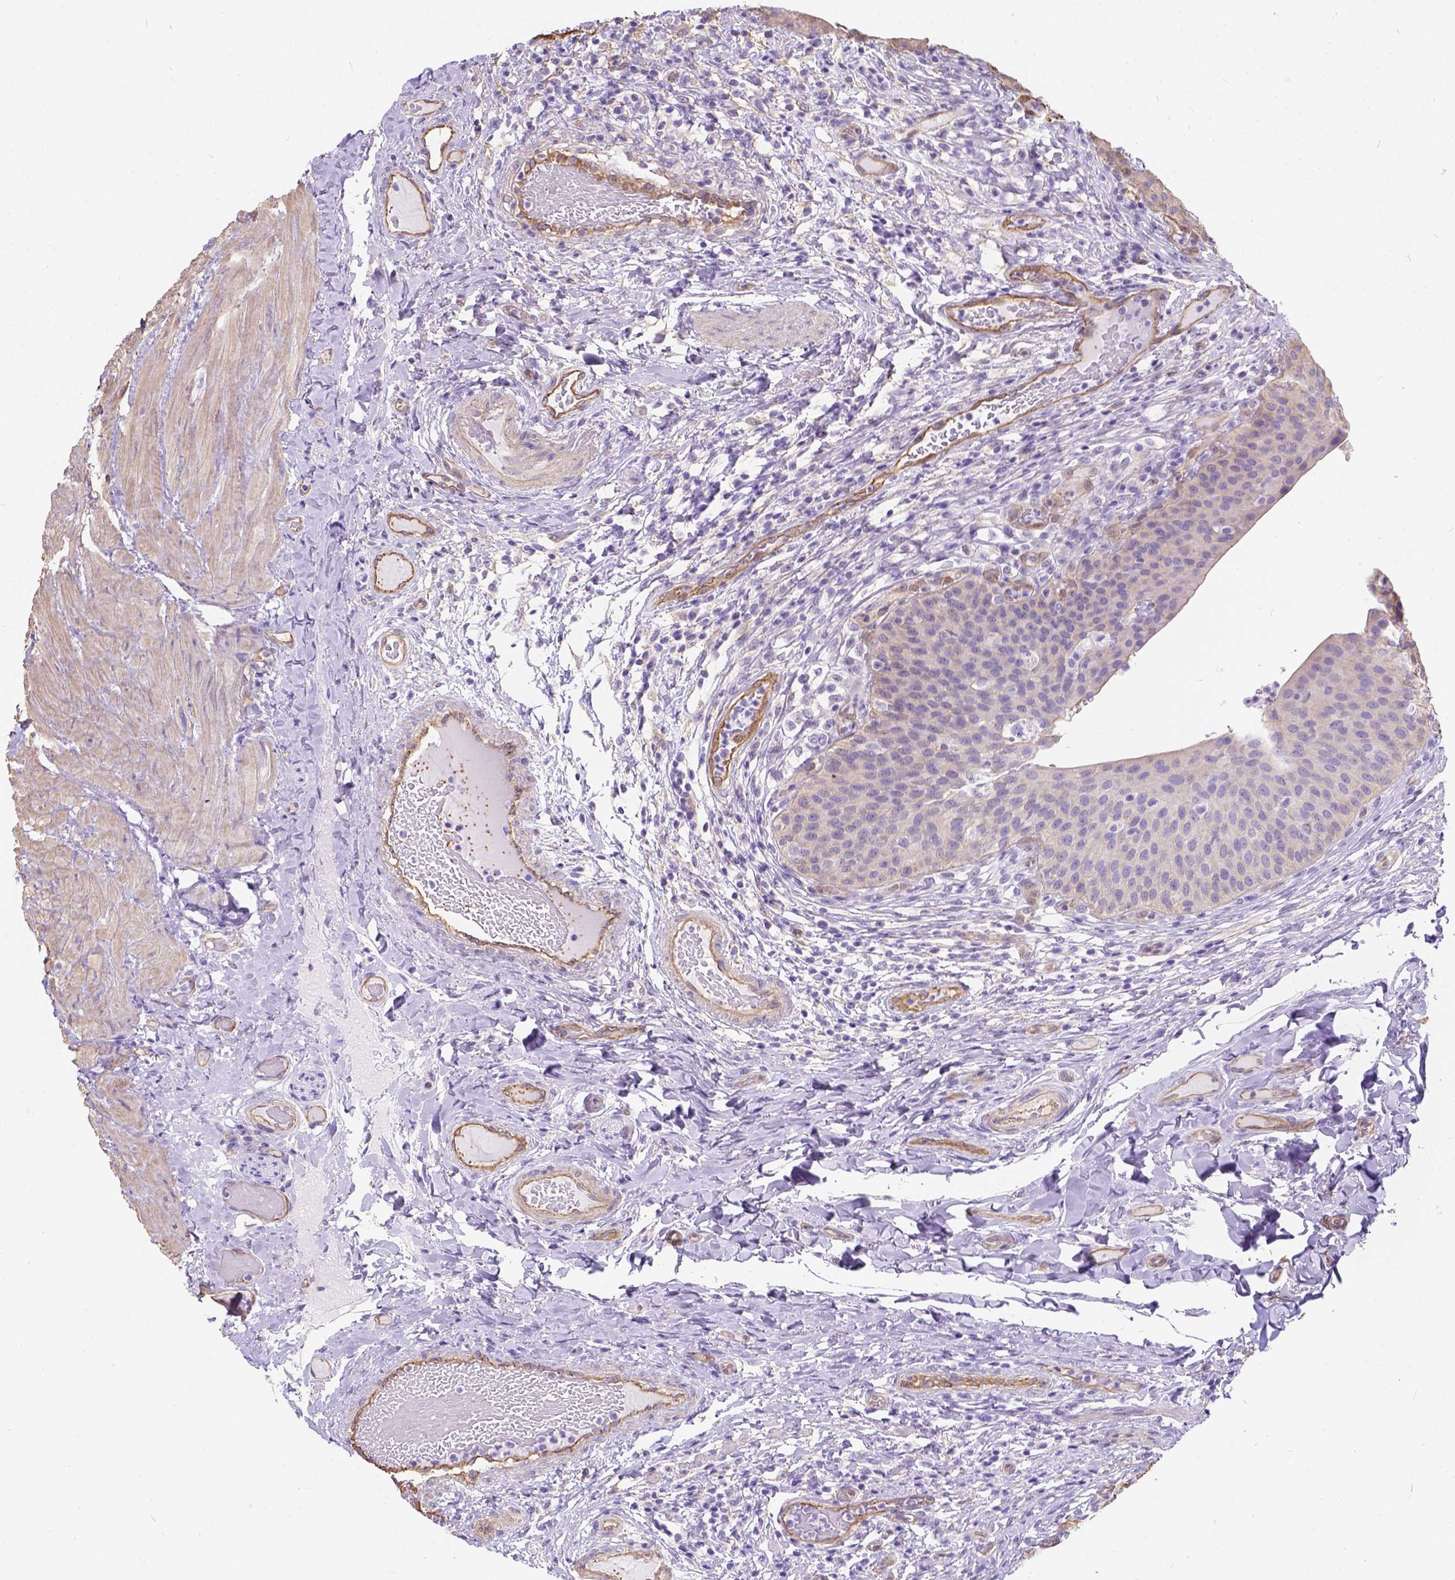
{"staining": {"intensity": "weak", "quantity": "25%-75%", "location": "cytoplasmic/membranous"}, "tissue": "urinary bladder", "cell_type": "Urothelial cells", "image_type": "normal", "snomed": [{"axis": "morphology", "description": "Normal tissue, NOS"}, {"axis": "topography", "description": "Urinary bladder"}], "caption": "An IHC micrograph of normal tissue is shown. Protein staining in brown highlights weak cytoplasmic/membranous positivity in urinary bladder within urothelial cells.", "gene": "PHF7", "patient": {"sex": "male", "age": 66}}